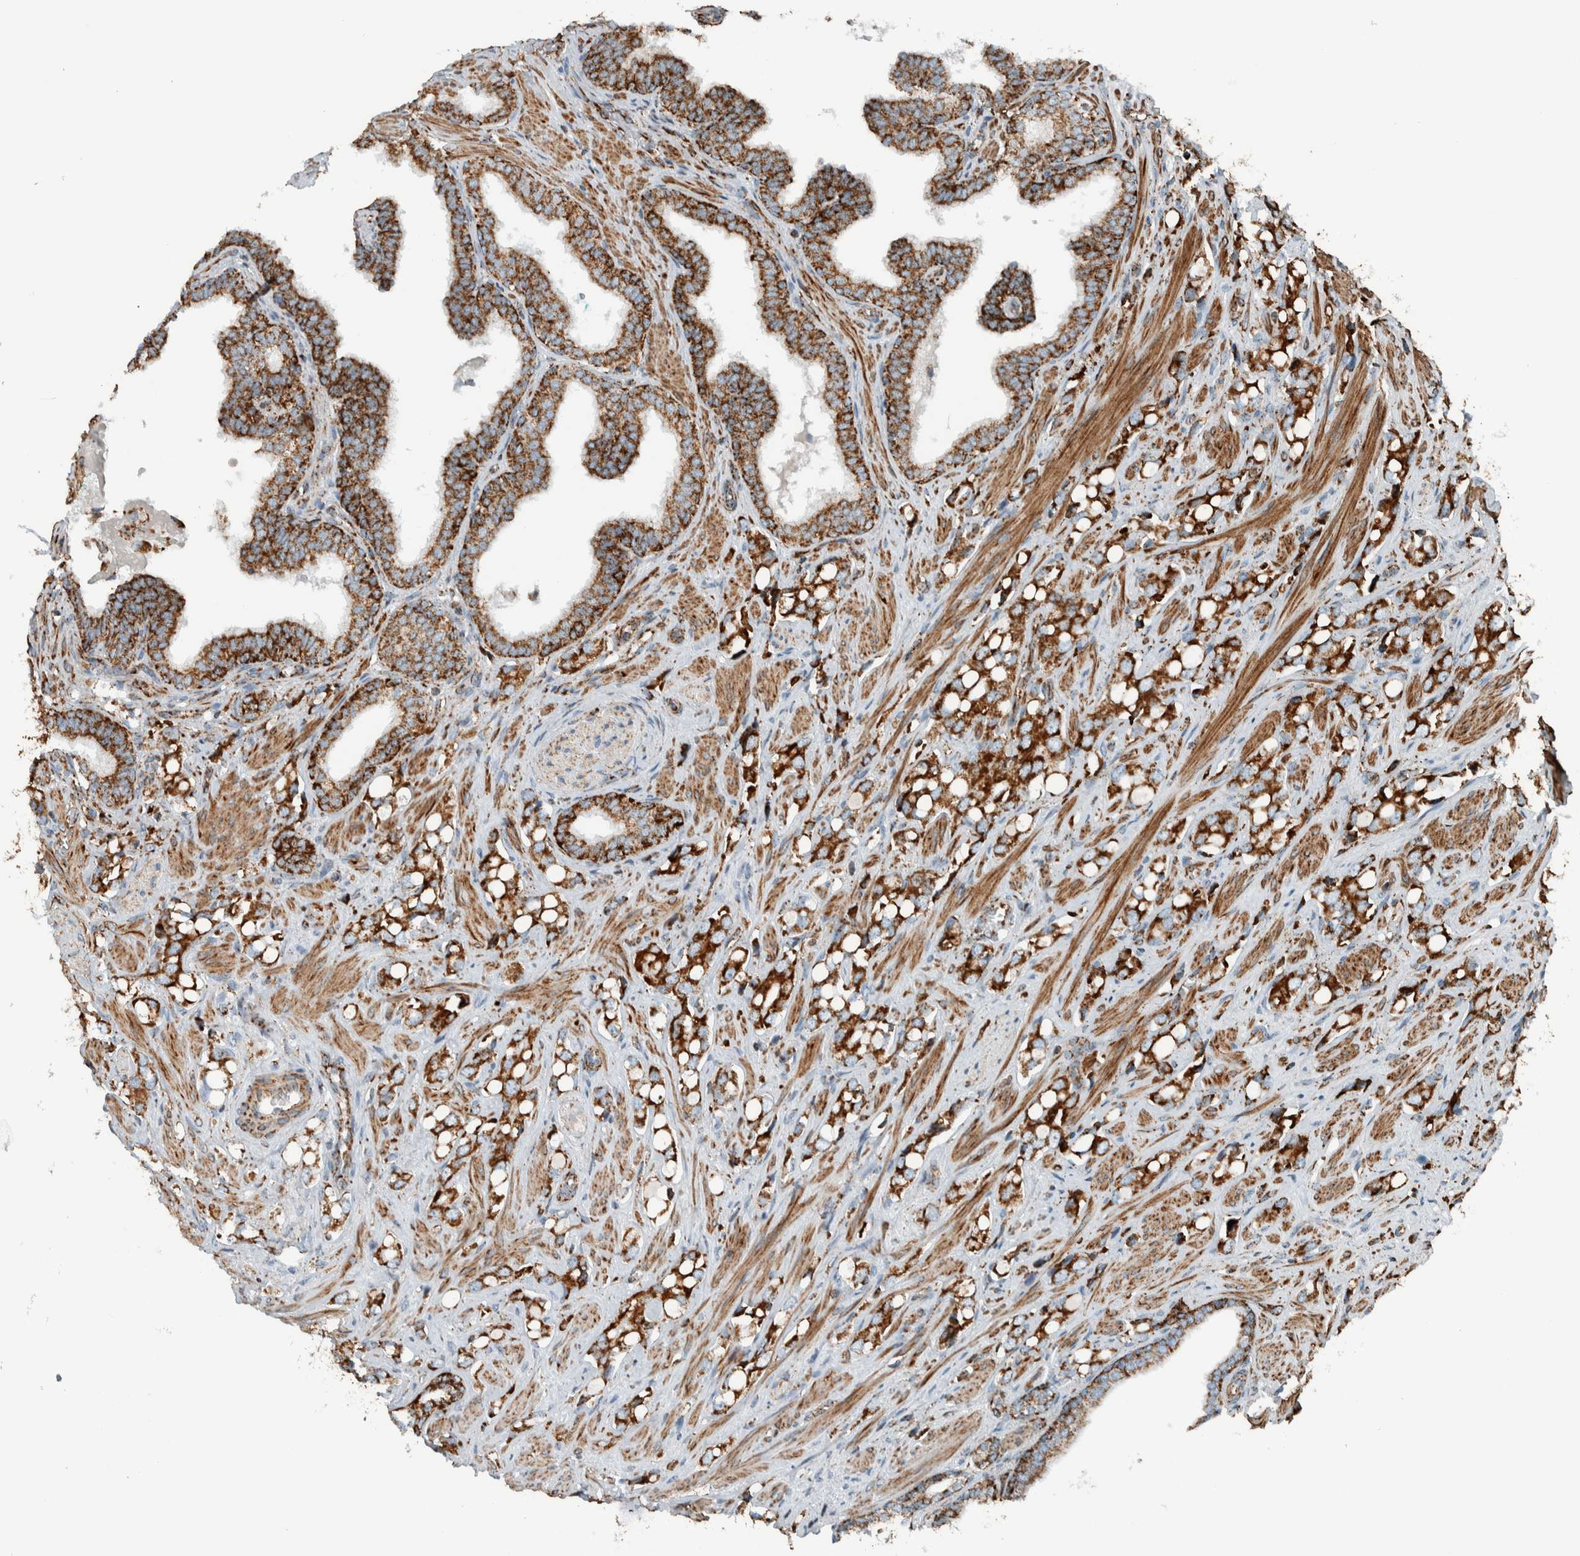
{"staining": {"intensity": "strong", "quantity": ">75%", "location": "cytoplasmic/membranous"}, "tissue": "prostate cancer", "cell_type": "Tumor cells", "image_type": "cancer", "snomed": [{"axis": "morphology", "description": "Adenocarcinoma, High grade"}, {"axis": "topography", "description": "Prostate"}], "caption": "Approximately >75% of tumor cells in human prostate cancer (adenocarcinoma (high-grade)) exhibit strong cytoplasmic/membranous protein expression as visualized by brown immunohistochemical staining.", "gene": "CNTROB", "patient": {"sex": "male", "age": 52}}